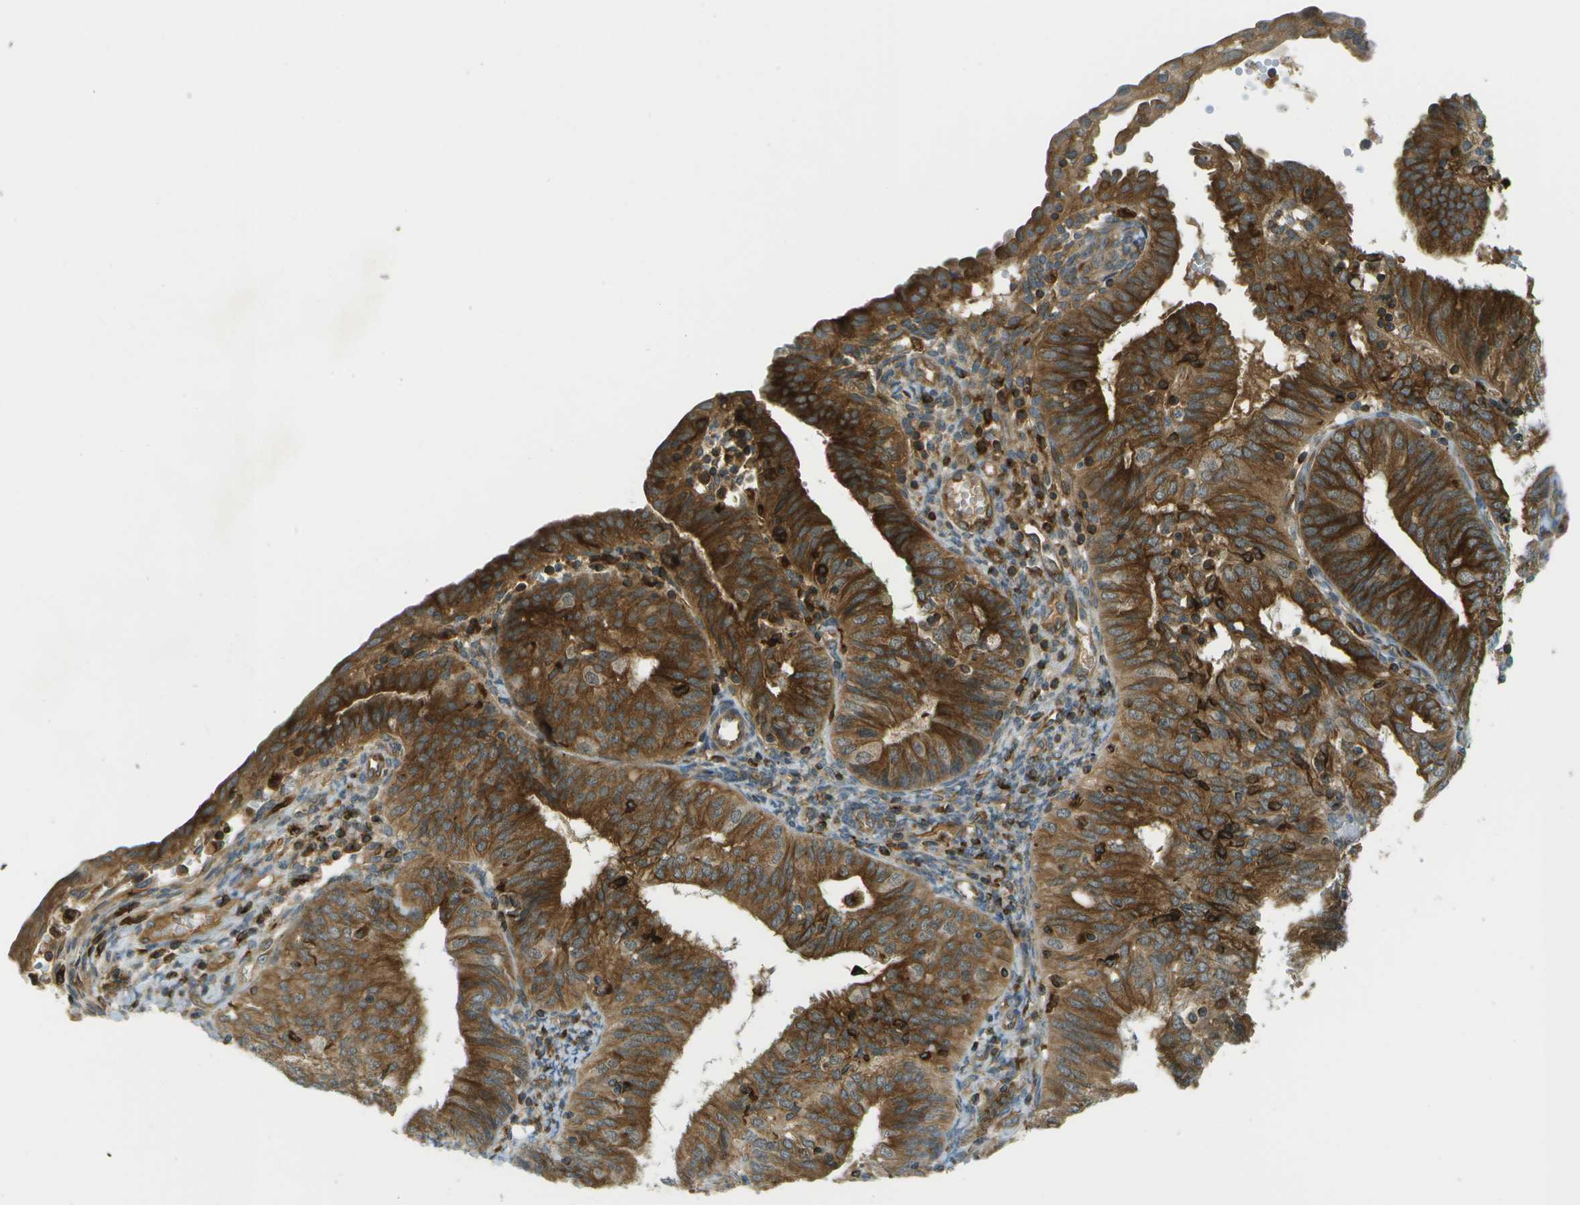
{"staining": {"intensity": "moderate", "quantity": "25%-75%", "location": "cytoplasmic/membranous"}, "tissue": "endometrial cancer", "cell_type": "Tumor cells", "image_type": "cancer", "snomed": [{"axis": "morphology", "description": "Adenocarcinoma, NOS"}, {"axis": "topography", "description": "Endometrium"}], "caption": "Immunohistochemical staining of endometrial cancer (adenocarcinoma) shows medium levels of moderate cytoplasmic/membranous expression in approximately 25%-75% of tumor cells. The protein of interest is stained brown, and the nuclei are stained in blue (DAB IHC with brightfield microscopy, high magnification).", "gene": "TMTC1", "patient": {"sex": "female", "age": 58}}